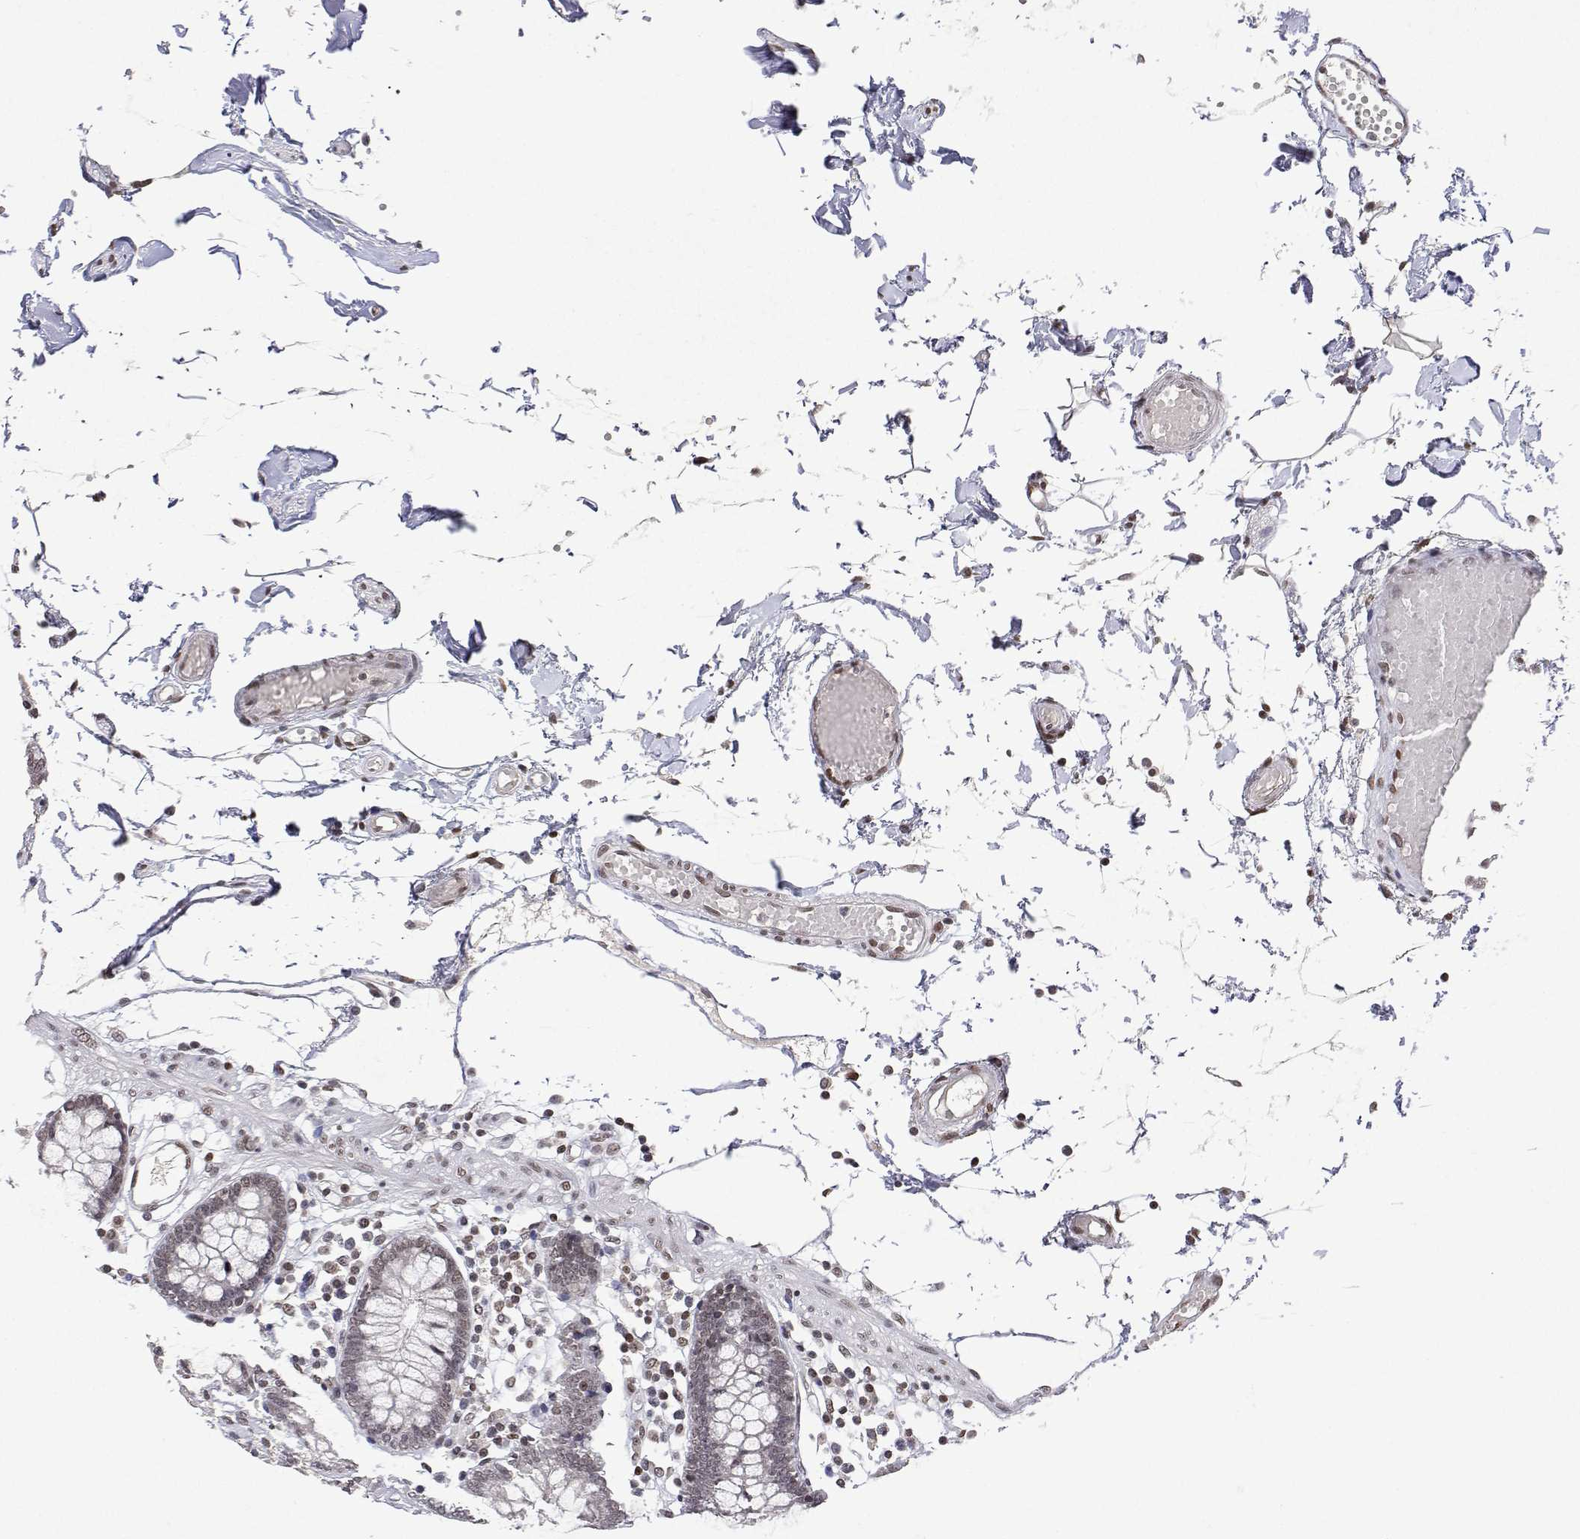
{"staining": {"intensity": "weak", "quantity": ">75%", "location": "nuclear"}, "tissue": "colon", "cell_type": "Endothelial cells", "image_type": "normal", "snomed": [{"axis": "morphology", "description": "Normal tissue, NOS"}, {"axis": "morphology", "description": "Adenocarcinoma, NOS"}, {"axis": "topography", "description": "Colon"}], "caption": "IHC histopathology image of normal colon: human colon stained using immunohistochemistry (IHC) demonstrates low levels of weak protein expression localized specifically in the nuclear of endothelial cells, appearing as a nuclear brown color.", "gene": "XPC", "patient": {"sex": "male", "age": 83}}